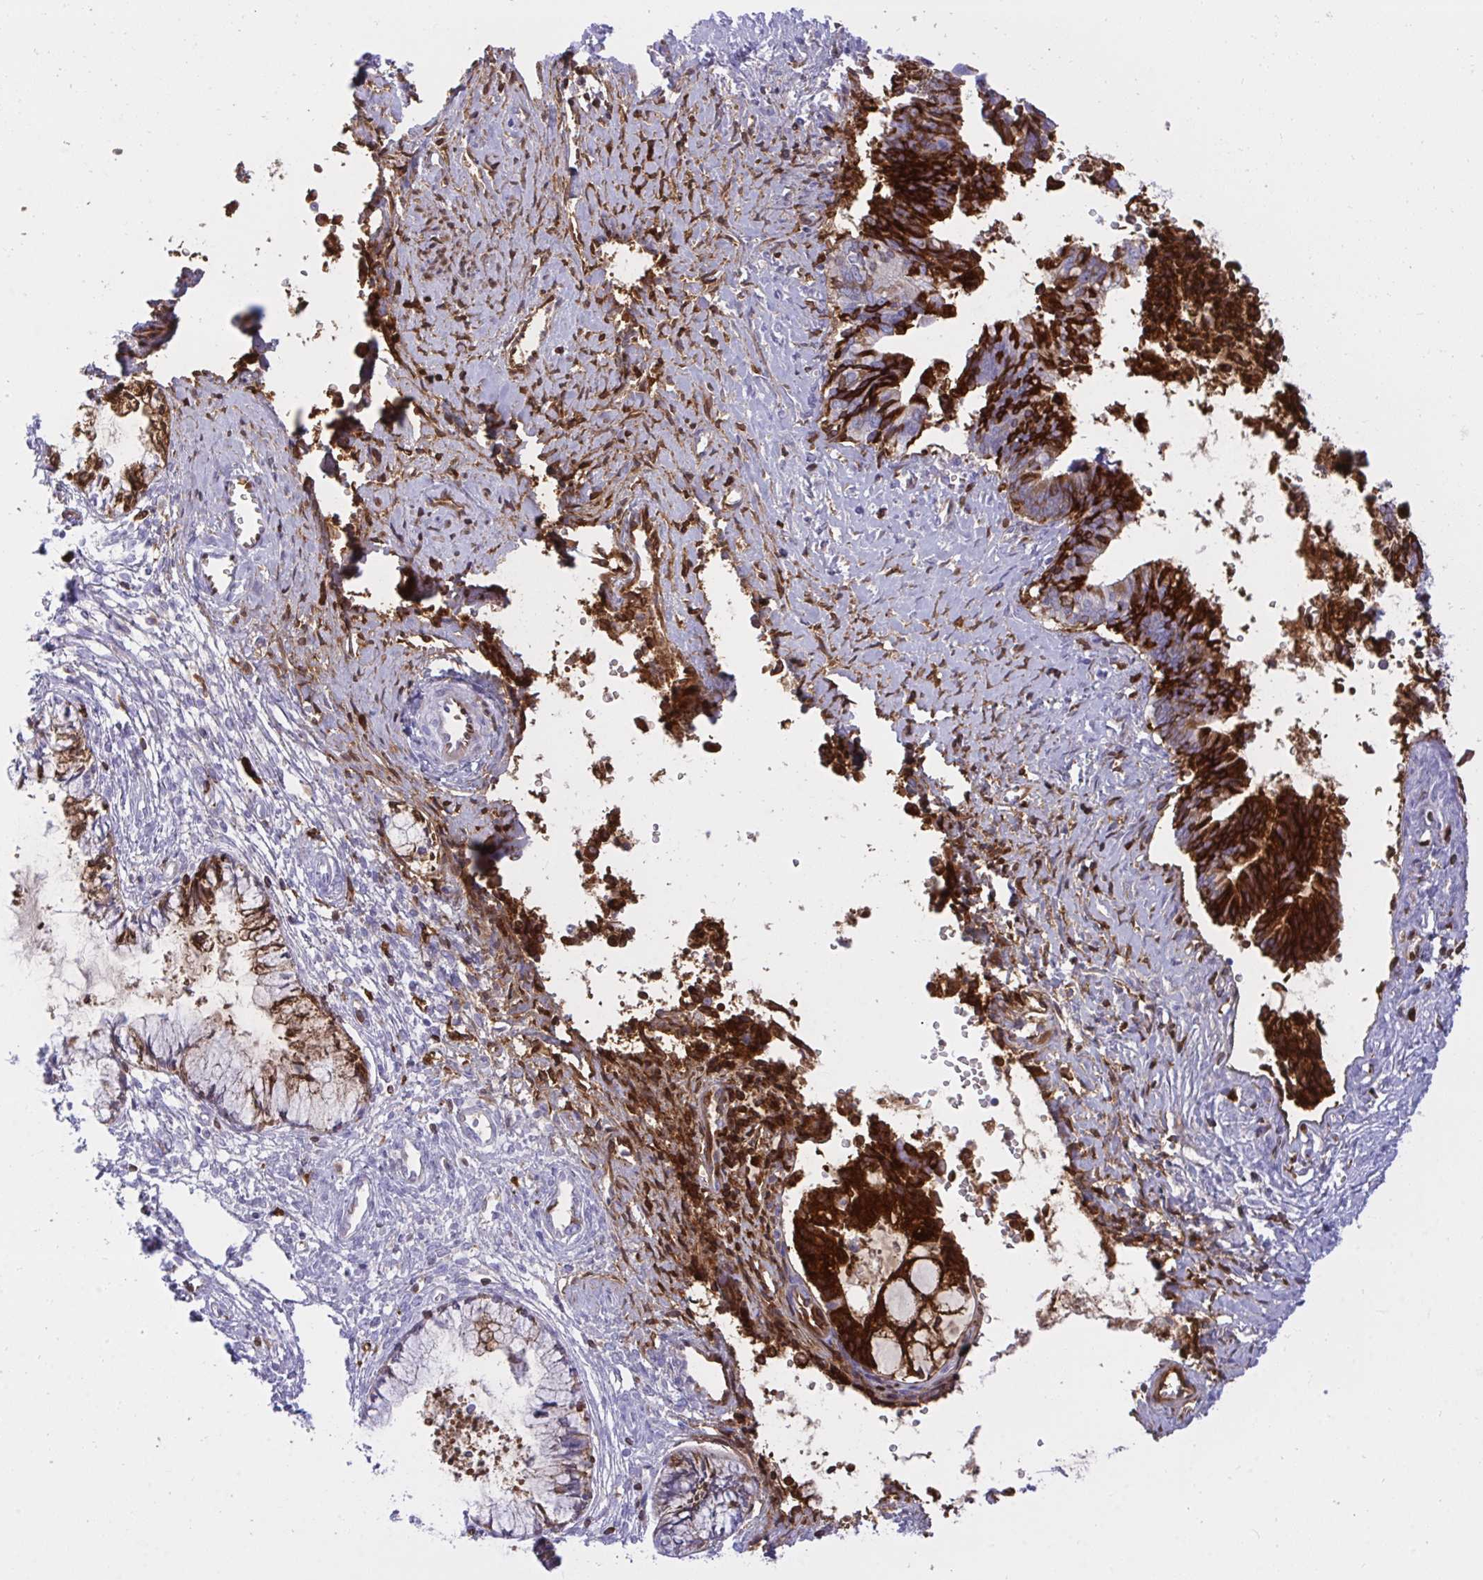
{"staining": {"intensity": "strong", "quantity": "25%-75%", "location": "cytoplasmic/membranous"}, "tissue": "cervical cancer", "cell_type": "Tumor cells", "image_type": "cancer", "snomed": [{"axis": "morphology", "description": "Adenocarcinoma, NOS"}, {"axis": "topography", "description": "Cervix"}], "caption": "IHC histopathology image of human cervical cancer stained for a protein (brown), which exhibits high levels of strong cytoplasmic/membranous staining in about 25%-75% of tumor cells.", "gene": "F2", "patient": {"sex": "female", "age": 44}}